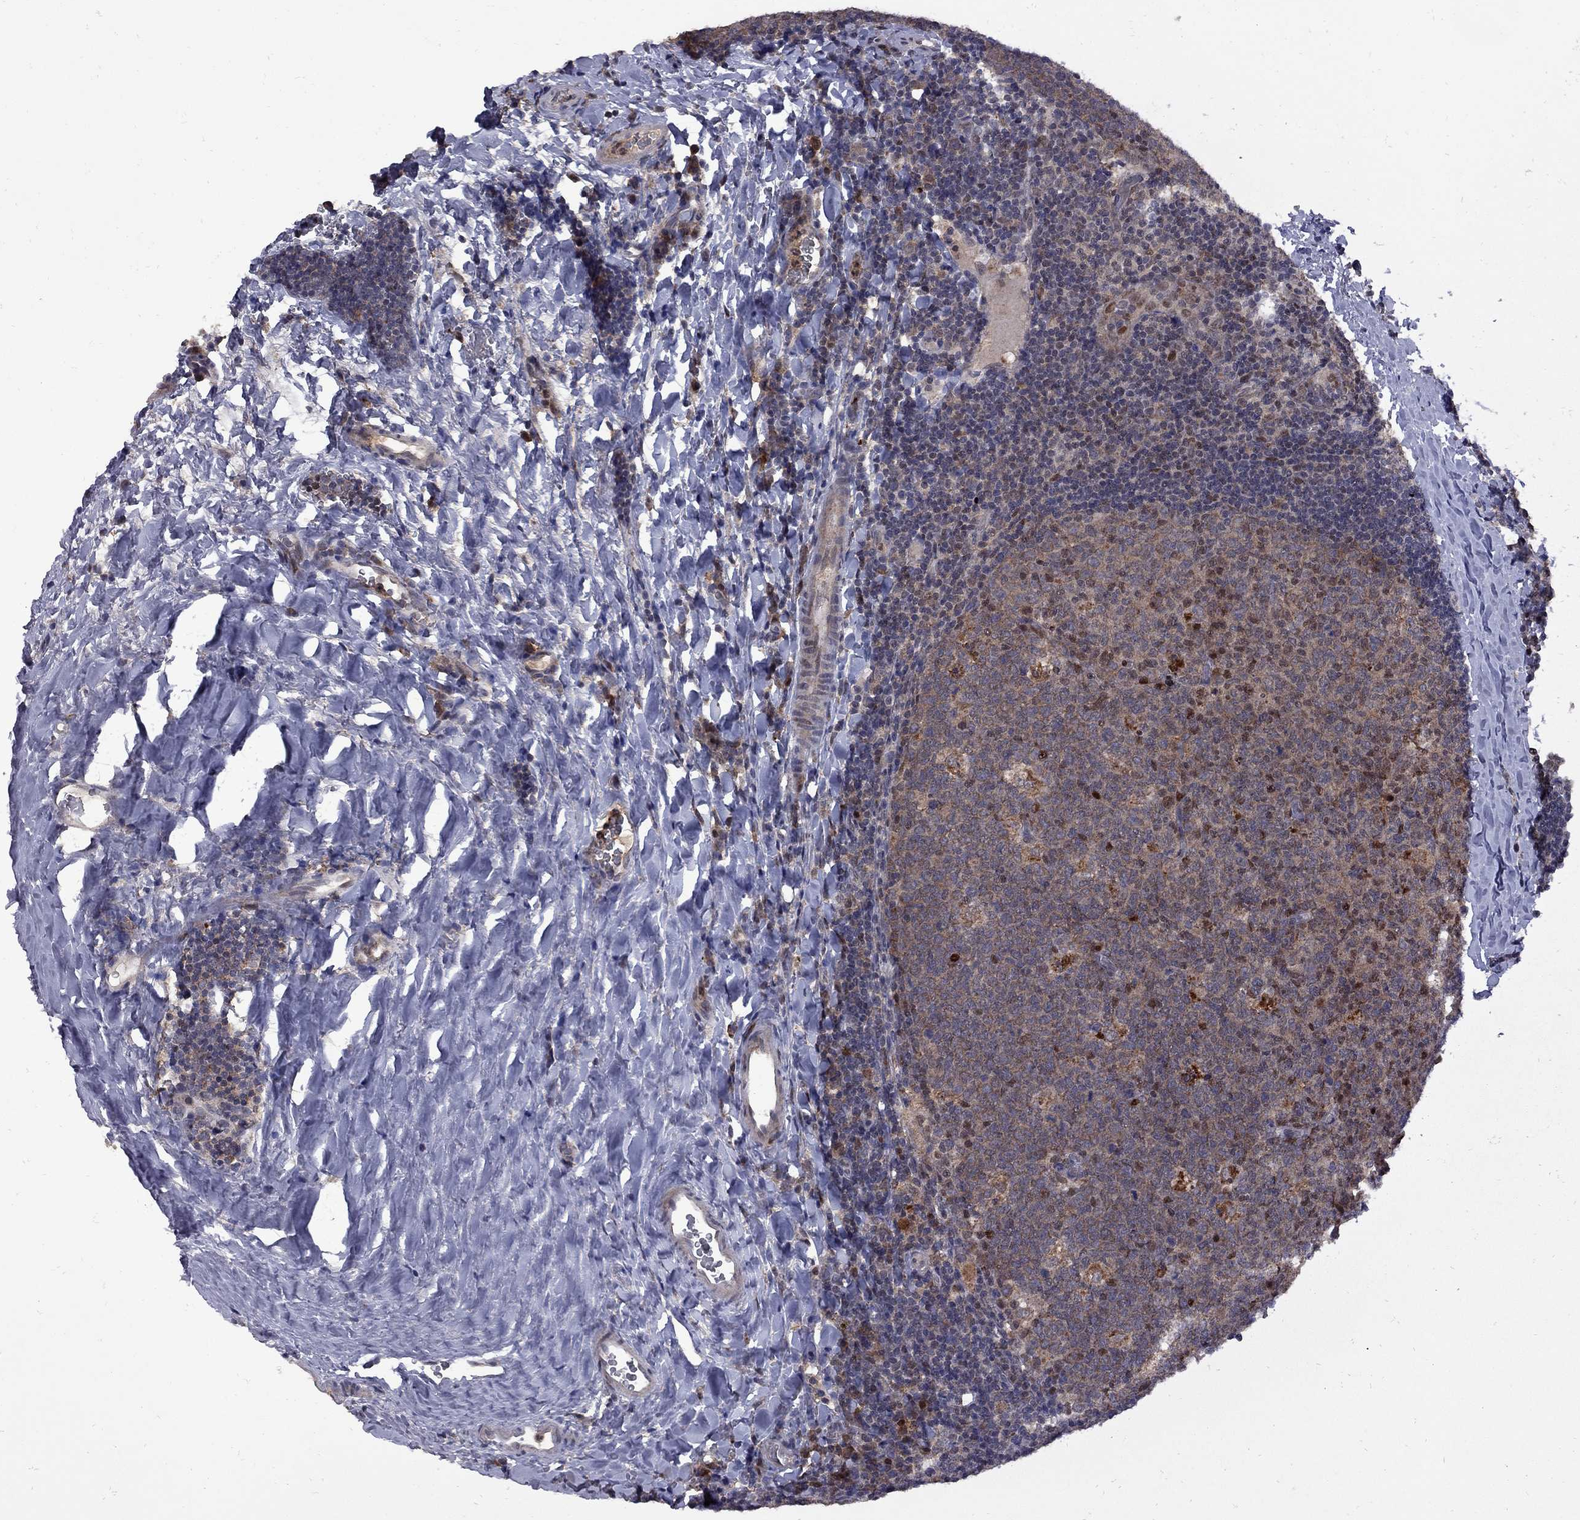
{"staining": {"intensity": "strong", "quantity": "<25%", "location": "nuclear"}, "tissue": "tonsil", "cell_type": "Germinal center cells", "image_type": "normal", "snomed": [{"axis": "morphology", "description": "Normal tissue, NOS"}, {"axis": "topography", "description": "Tonsil"}], "caption": "Immunohistochemistry (DAB) staining of normal tonsil shows strong nuclear protein staining in approximately <25% of germinal center cells. (DAB (3,3'-diaminobenzidine) IHC with brightfield microscopy, high magnification).", "gene": "IPP", "patient": {"sex": "male", "age": 17}}